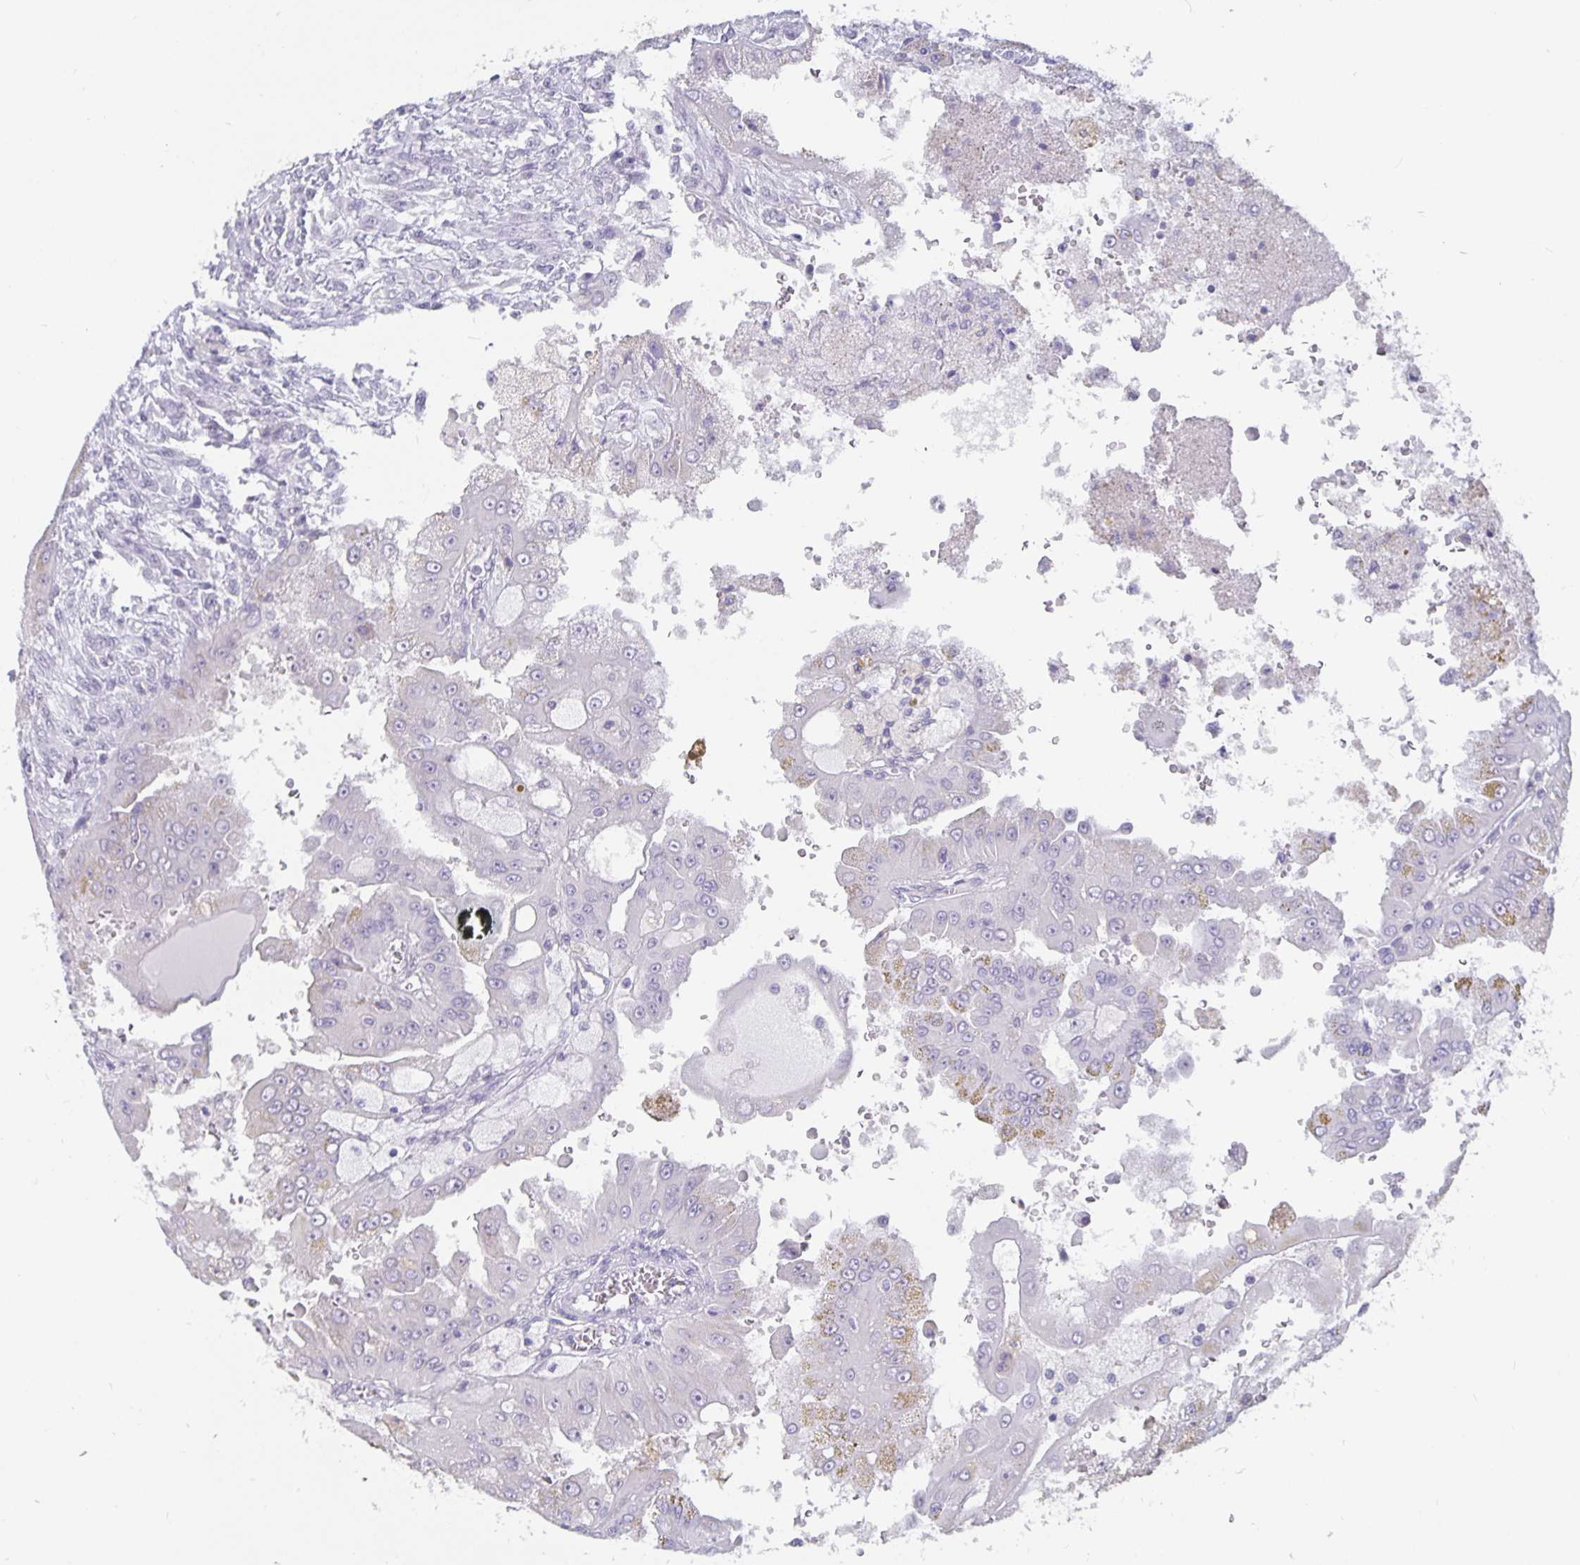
{"staining": {"intensity": "weak", "quantity": "<25%", "location": "cytoplasmic/membranous"}, "tissue": "renal cancer", "cell_type": "Tumor cells", "image_type": "cancer", "snomed": [{"axis": "morphology", "description": "Adenocarcinoma, NOS"}, {"axis": "topography", "description": "Kidney"}], "caption": "Protein analysis of renal cancer demonstrates no significant expression in tumor cells.", "gene": "OLIG2", "patient": {"sex": "male", "age": 58}}